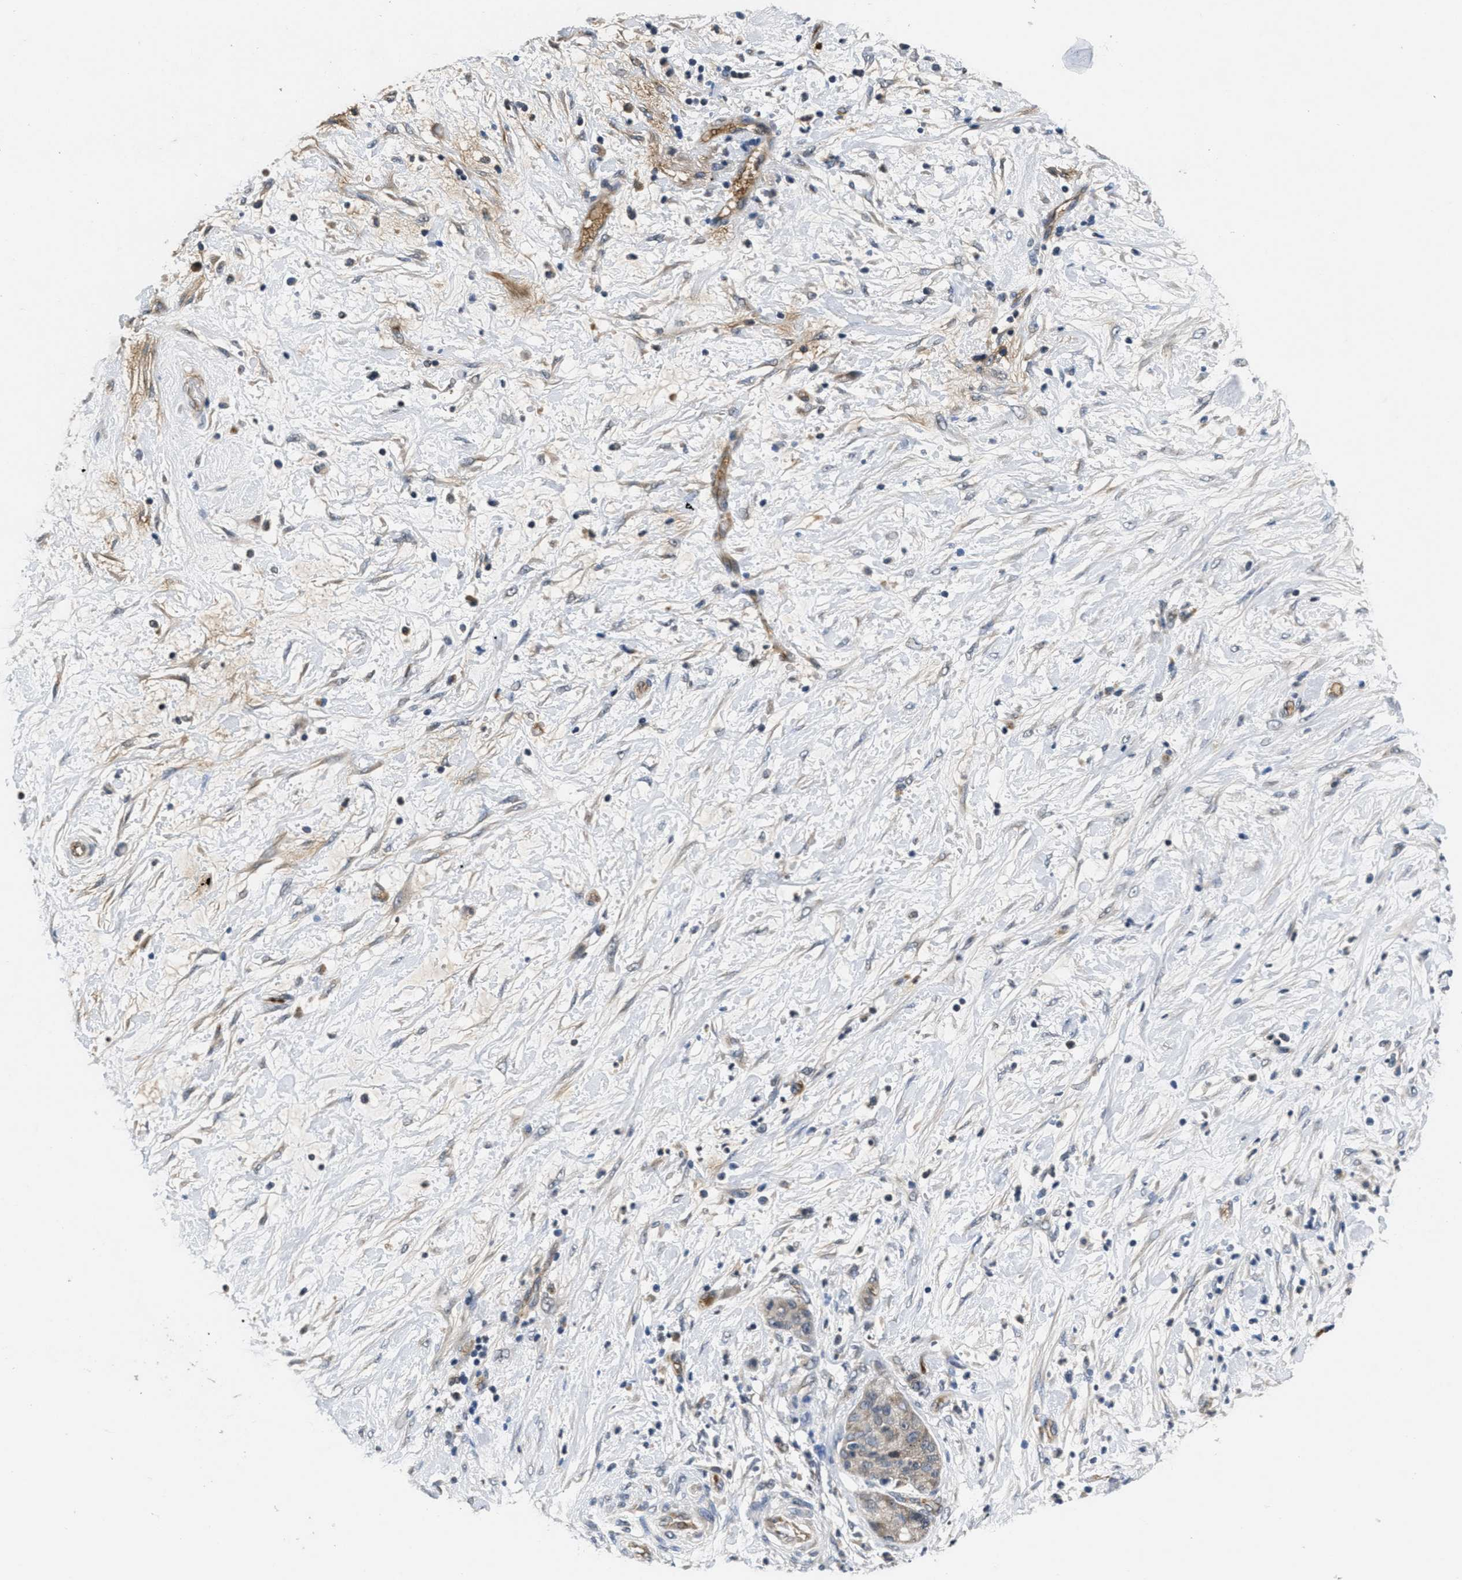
{"staining": {"intensity": "weak", "quantity": "<25%", "location": "cytoplasmic/membranous"}, "tissue": "pancreatic cancer", "cell_type": "Tumor cells", "image_type": "cancer", "snomed": [{"axis": "morphology", "description": "Adenocarcinoma, NOS"}, {"axis": "topography", "description": "Pancreas"}], "caption": "There is no significant staining in tumor cells of pancreatic cancer (adenocarcinoma).", "gene": "ANGPT1", "patient": {"sex": "female", "age": 78}}